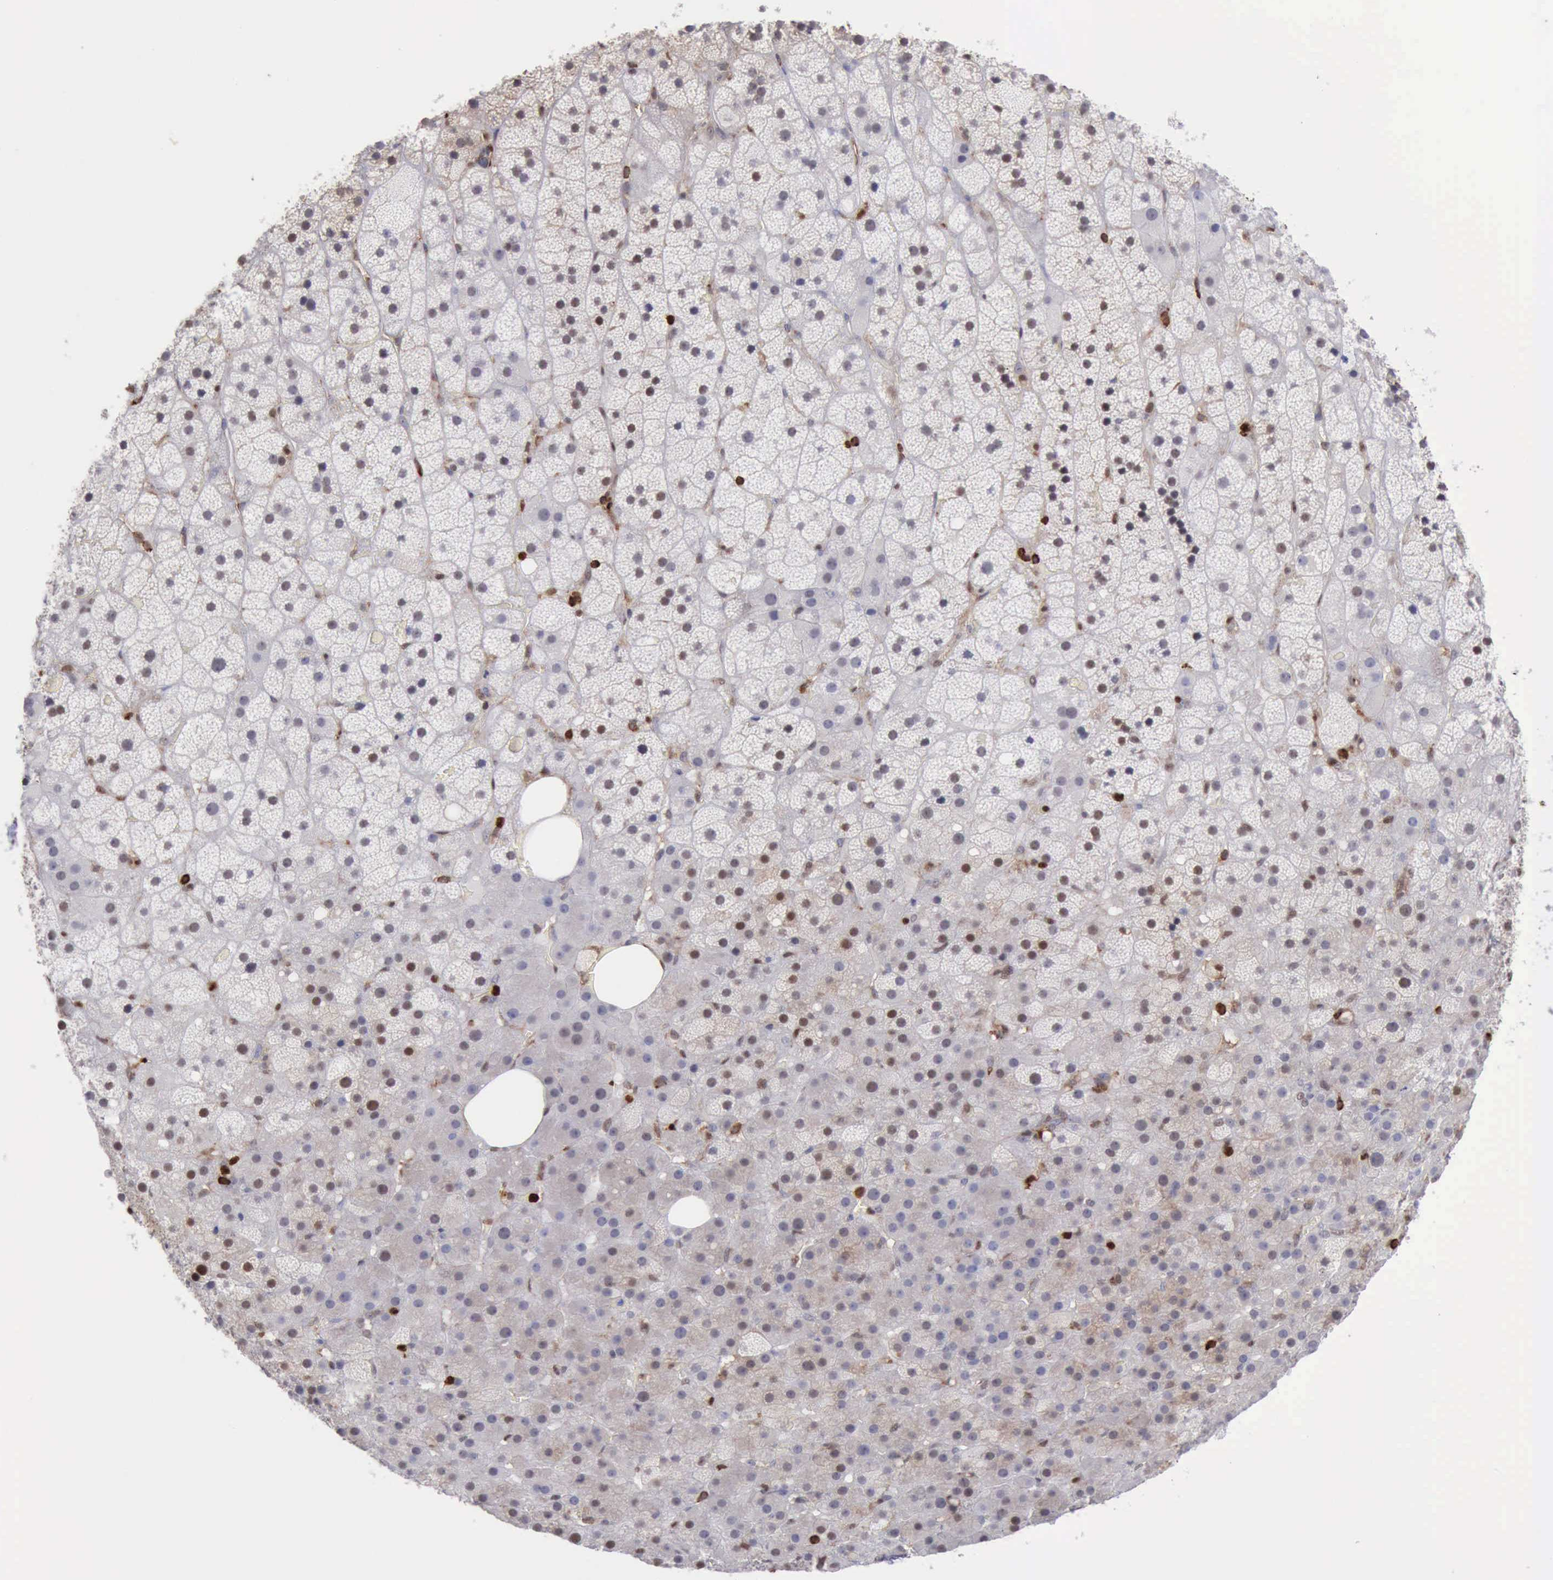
{"staining": {"intensity": "moderate", "quantity": "25%-75%", "location": "nuclear"}, "tissue": "adrenal gland", "cell_type": "Glandular cells", "image_type": "normal", "snomed": [{"axis": "morphology", "description": "Normal tissue, NOS"}, {"axis": "topography", "description": "Adrenal gland"}], "caption": "Adrenal gland stained with a protein marker demonstrates moderate staining in glandular cells.", "gene": "PDCD4", "patient": {"sex": "female", "age": 54}}